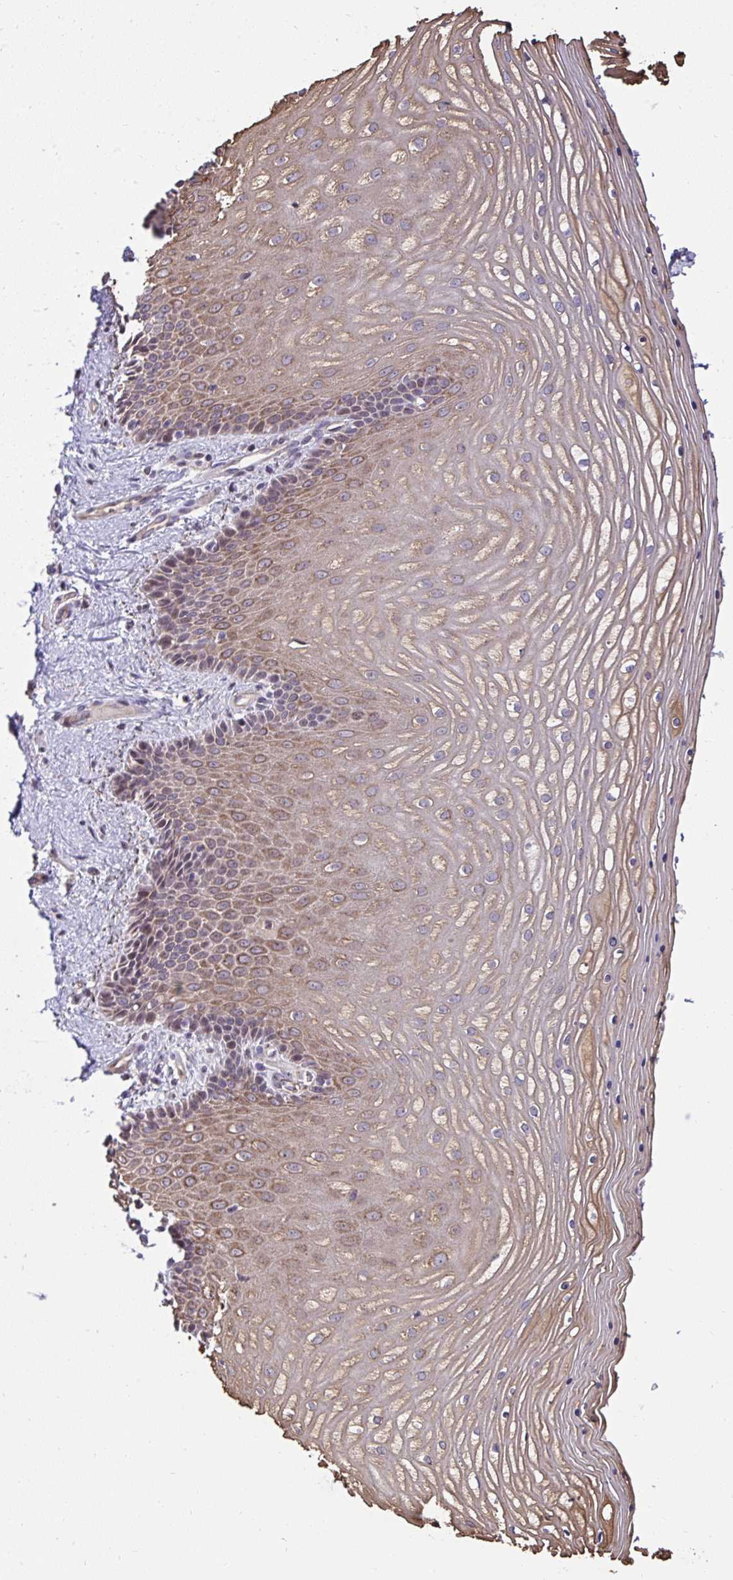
{"staining": {"intensity": "moderate", "quantity": ">75%", "location": "cytoplasmic/membranous,nuclear"}, "tissue": "vagina", "cell_type": "Squamous epithelial cells", "image_type": "normal", "snomed": [{"axis": "morphology", "description": "Normal tissue, NOS"}, {"axis": "topography", "description": "Vagina"}], "caption": "Protein expression analysis of unremarkable vagina exhibits moderate cytoplasmic/membranous,nuclear positivity in about >75% of squamous epithelial cells.", "gene": "RDH14", "patient": {"sex": "female", "age": 45}}